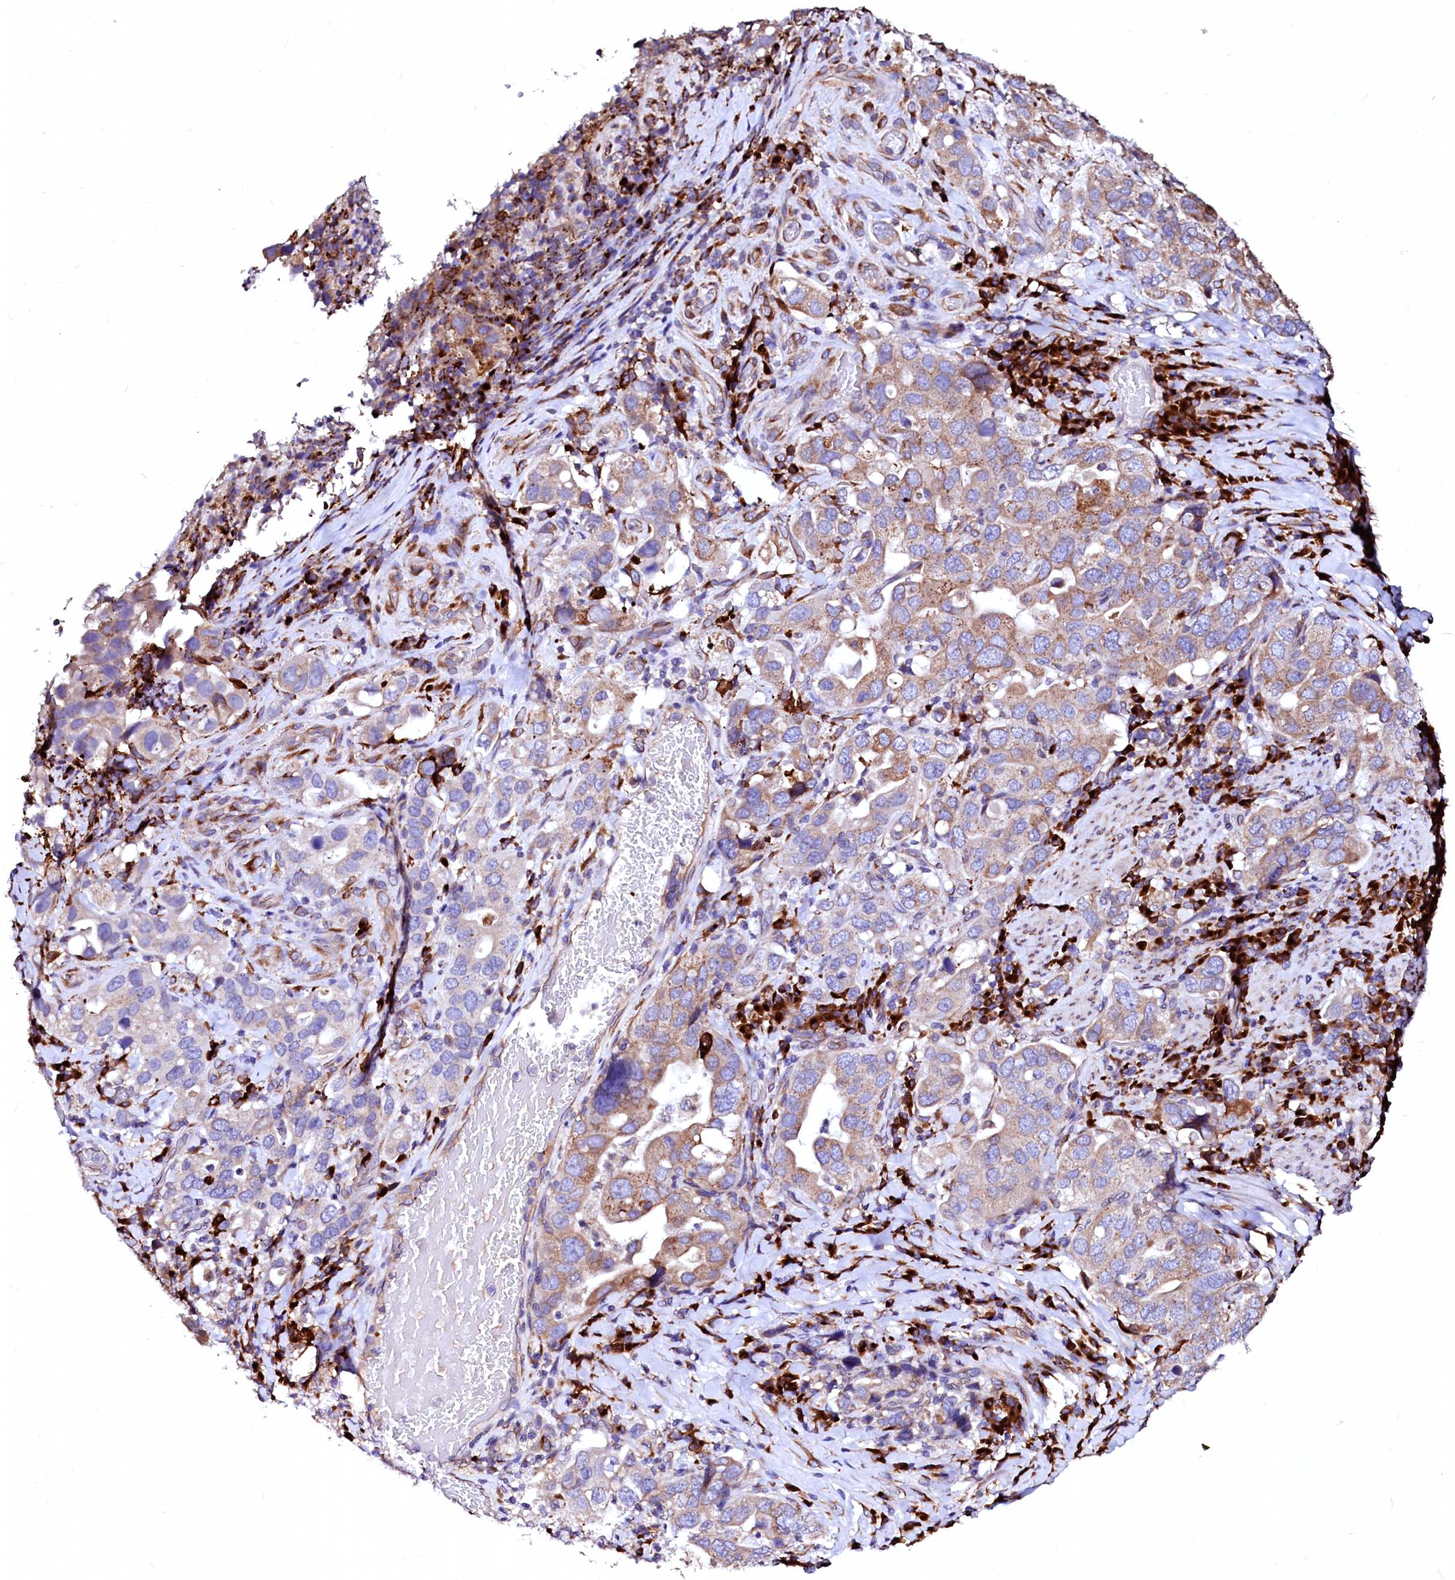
{"staining": {"intensity": "moderate", "quantity": "25%-75%", "location": "cytoplasmic/membranous"}, "tissue": "stomach cancer", "cell_type": "Tumor cells", "image_type": "cancer", "snomed": [{"axis": "morphology", "description": "Adenocarcinoma, NOS"}, {"axis": "topography", "description": "Stomach, upper"}], "caption": "Protein staining by immunohistochemistry reveals moderate cytoplasmic/membranous staining in approximately 25%-75% of tumor cells in adenocarcinoma (stomach).", "gene": "LMAN1", "patient": {"sex": "male", "age": 62}}